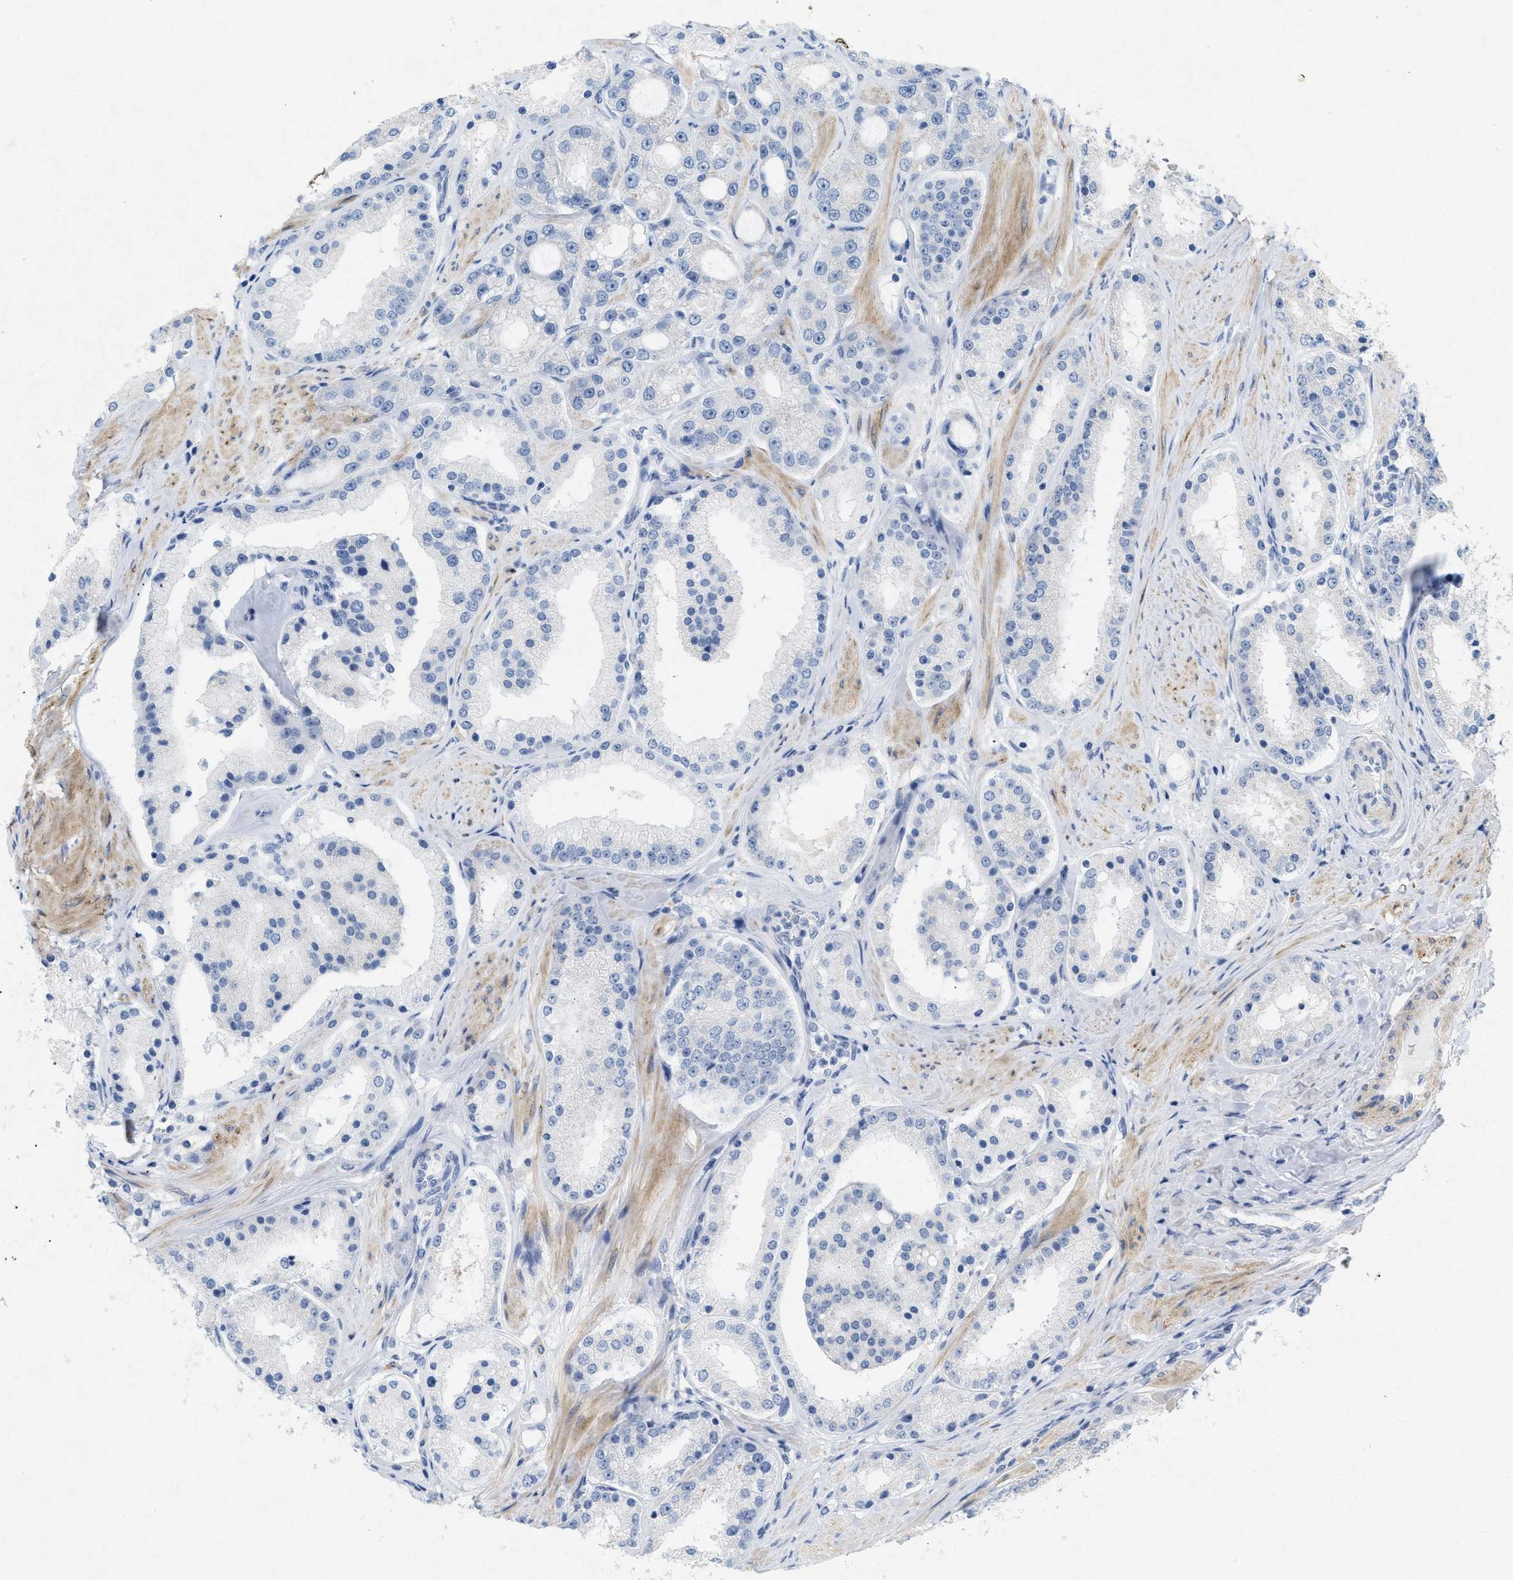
{"staining": {"intensity": "negative", "quantity": "none", "location": "none"}, "tissue": "prostate cancer", "cell_type": "Tumor cells", "image_type": "cancer", "snomed": [{"axis": "morphology", "description": "Adenocarcinoma, Low grade"}, {"axis": "topography", "description": "Prostate"}], "caption": "DAB immunohistochemical staining of human prostate cancer exhibits no significant staining in tumor cells. Nuclei are stained in blue.", "gene": "TASOR", "patient": {"sex": "male", "age": 63}}